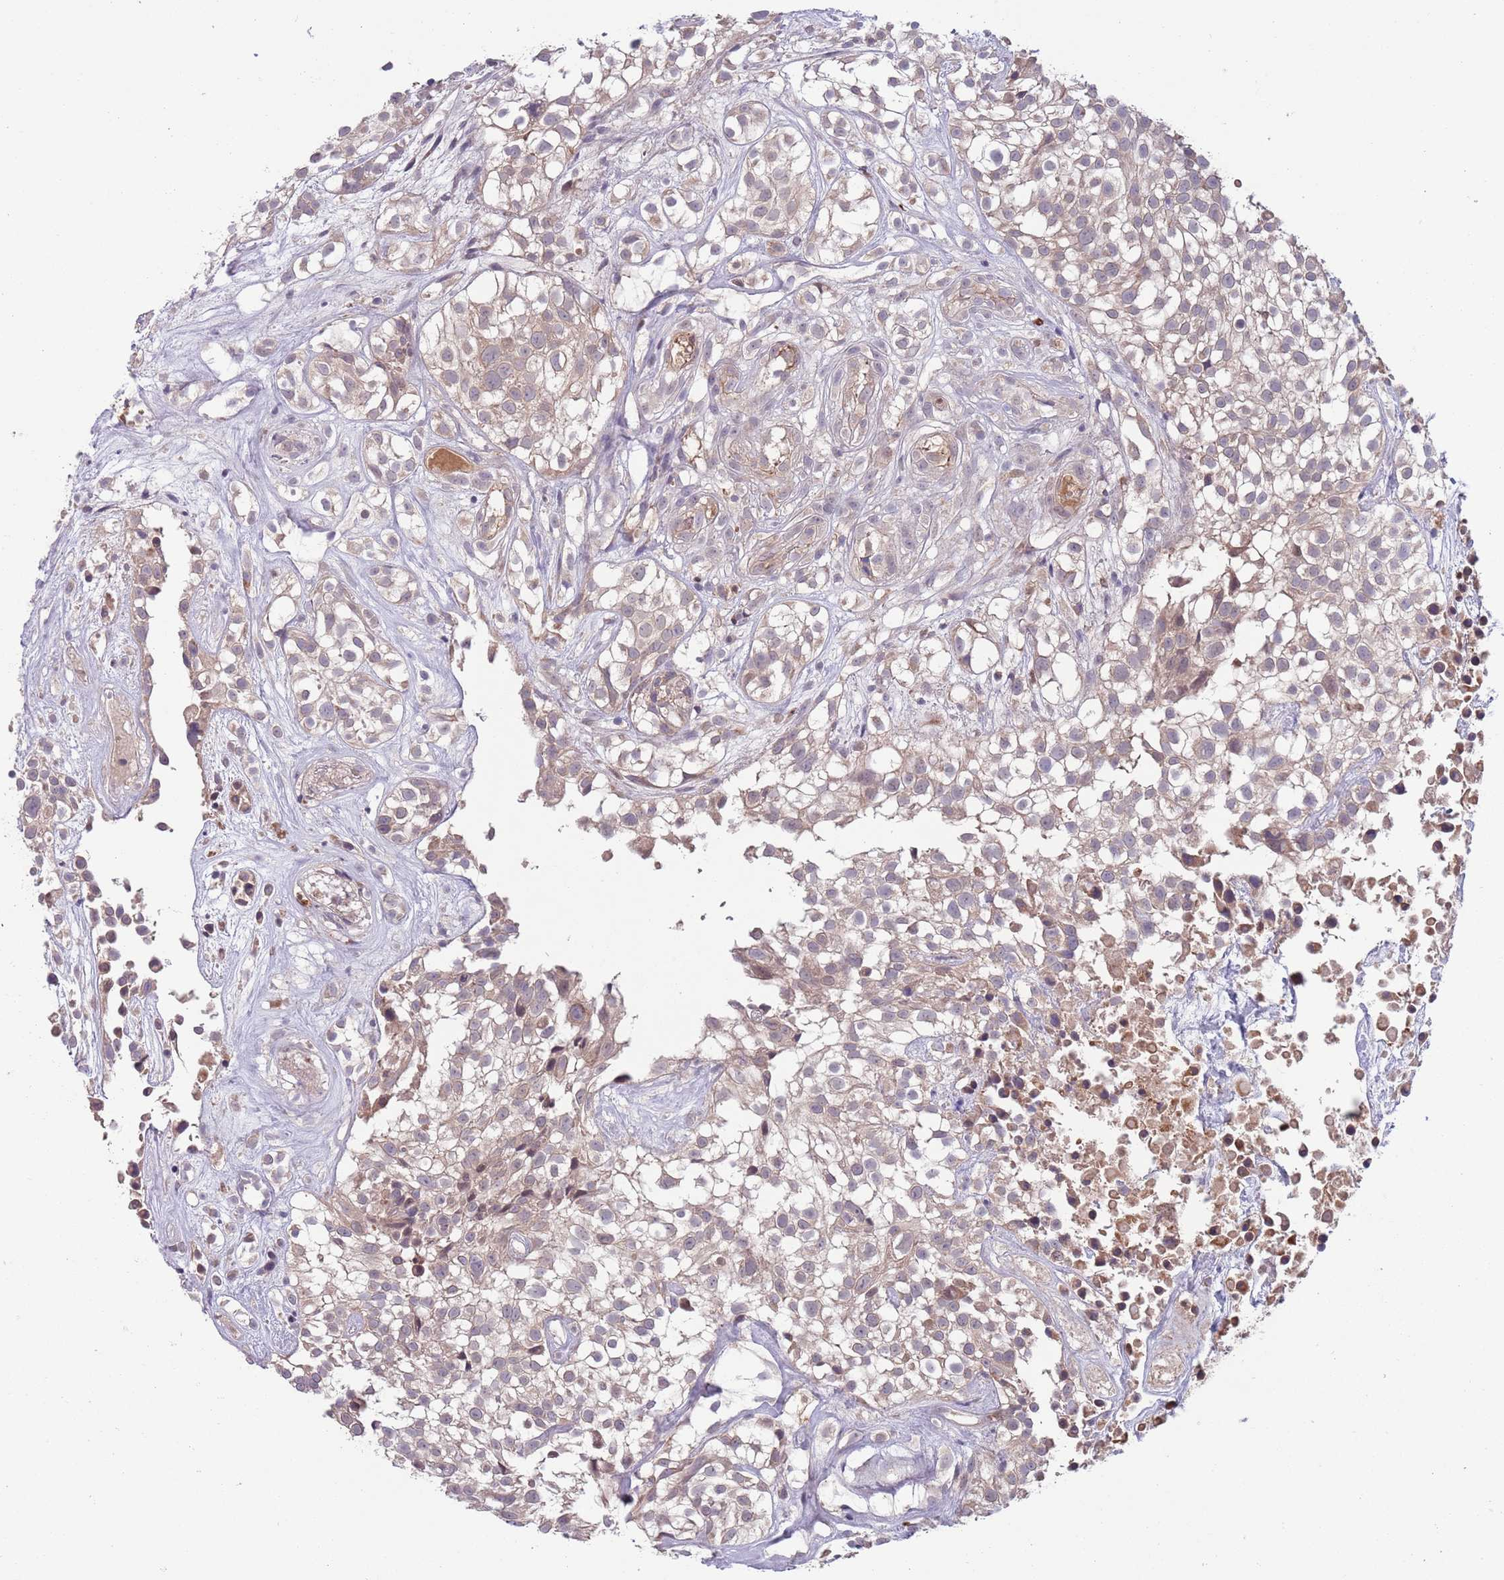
{"staining": {"intensity": "weak", "quantity": "25%-75%", "location": "cytoplasmic/membranous"}, "tissue": "urothelial cancer", "cell_type": "Tumor cells", "image_type": "cancer", "snomed": [{"axis": "morphology", "description": "Urothelial carcinoma, High grade"}, {"axis": "topography", "description": "Urinary bladder"}], "caption": "IHC image of neoplastic tissue: urothelial cancer stained using immunohistochemistry shows low levels of weak protein expression localized specifically in the cytoplasmic/membranous of tumor cells, appearing as a cytoplasmic/membranous brown color.", "gene": "TYW1", "patient": {"sex": "male", "age": 56}}